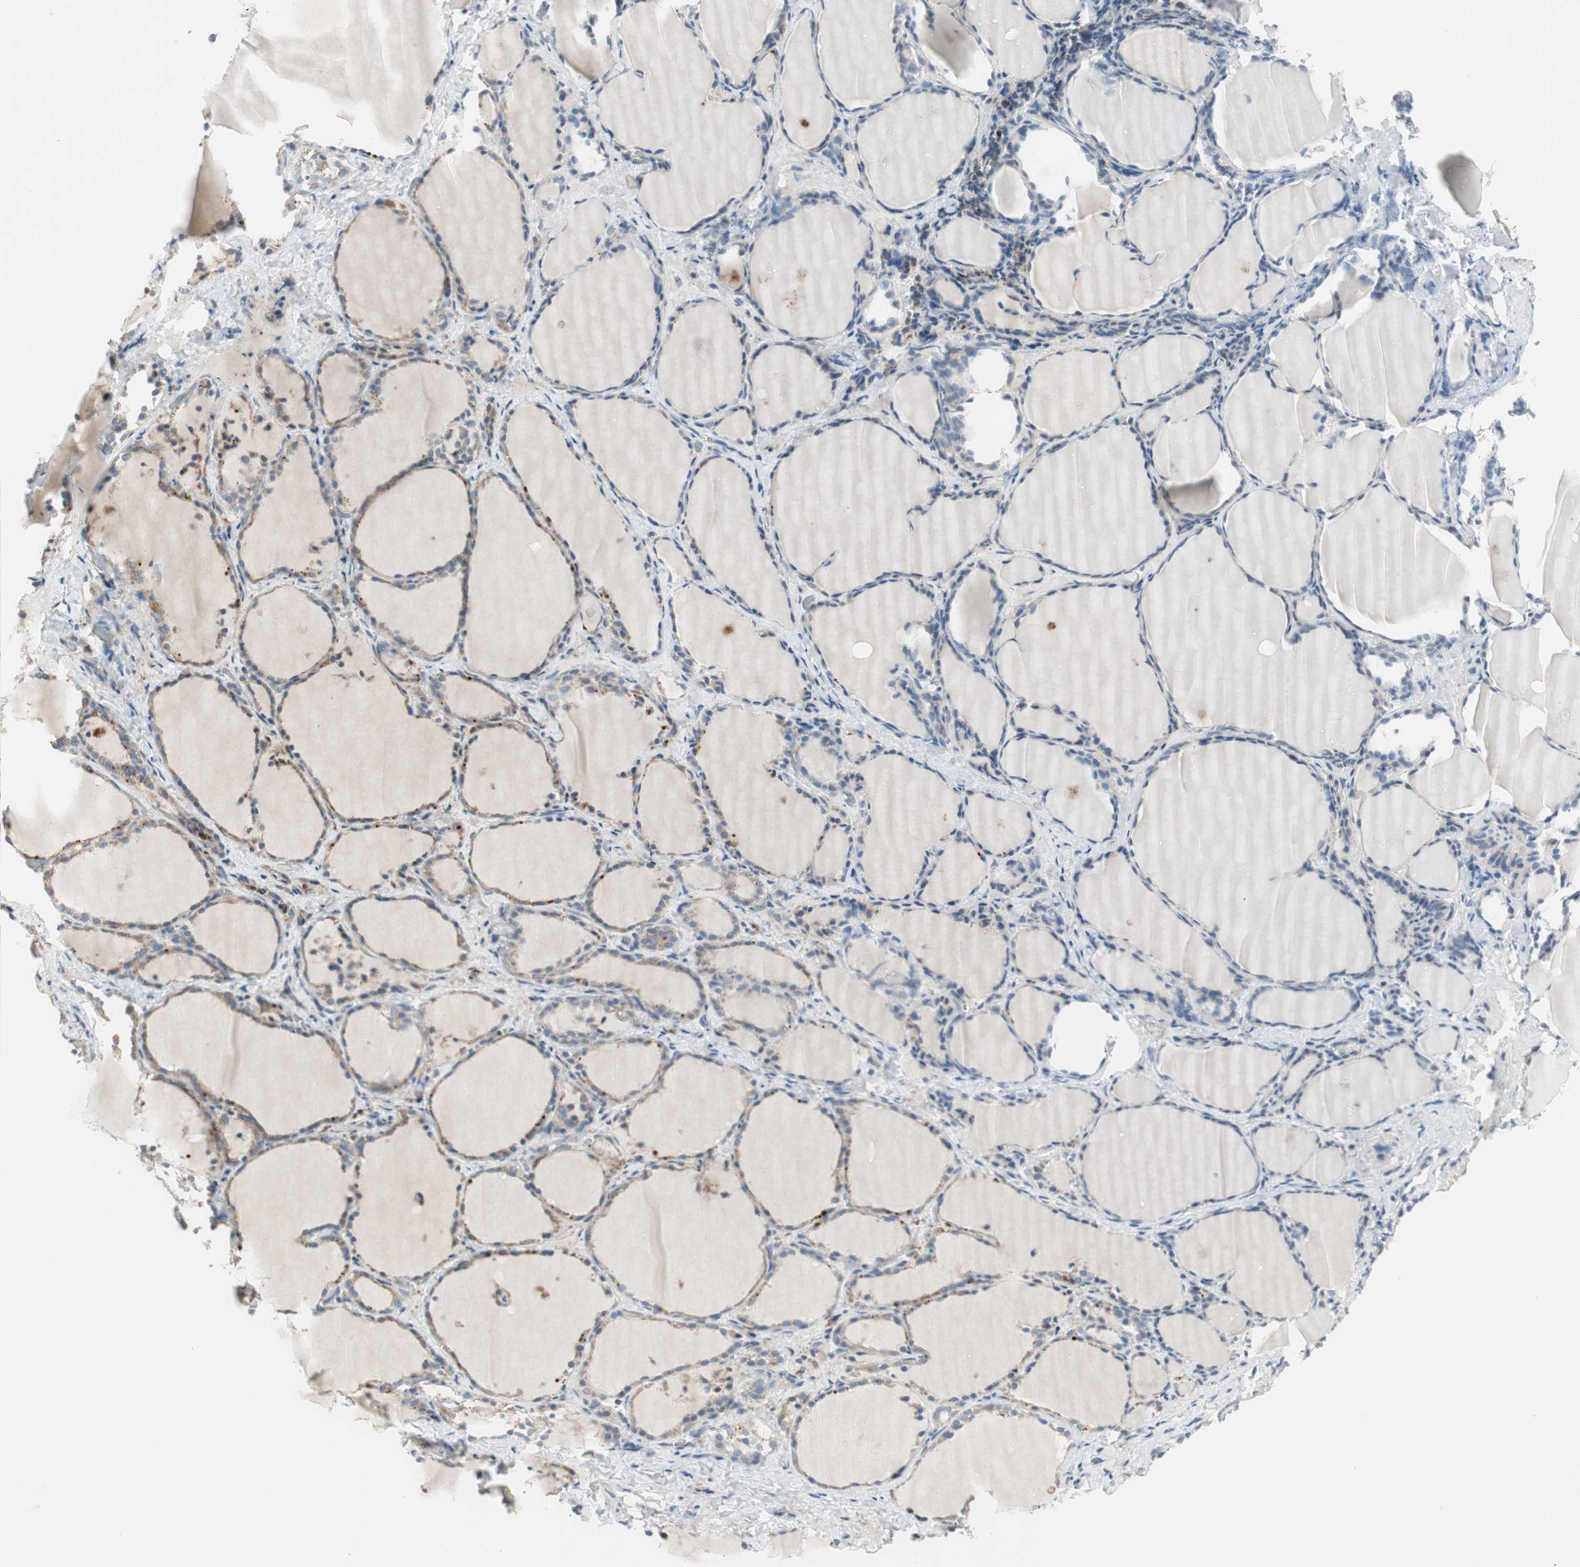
{"staining": {"intensity": "strong", "quantity": "25%-75%", "location": "cytoplasmic/membranous"}, "tissue": "thyroid gland", "cell_type": "Glandular cells", "image_type": "normal", "snomed": [{"axis": "morphology", "description": "Normal tissue, NOS"}, {"axis": "morphology", "description": "Papillary adenocarcinoma, NOS"}, {"axis": "topography", "description": "Thyroid gland"}], "caption": "Protein expression by immunohistochemistry (IHC) displays strong cytoplasmic/membranous positivity in approximately 25%-75% of glandular cells in normal thyroid gland.", "gene": "RPL23", "patient": {"sex": "female", "age": 30}}